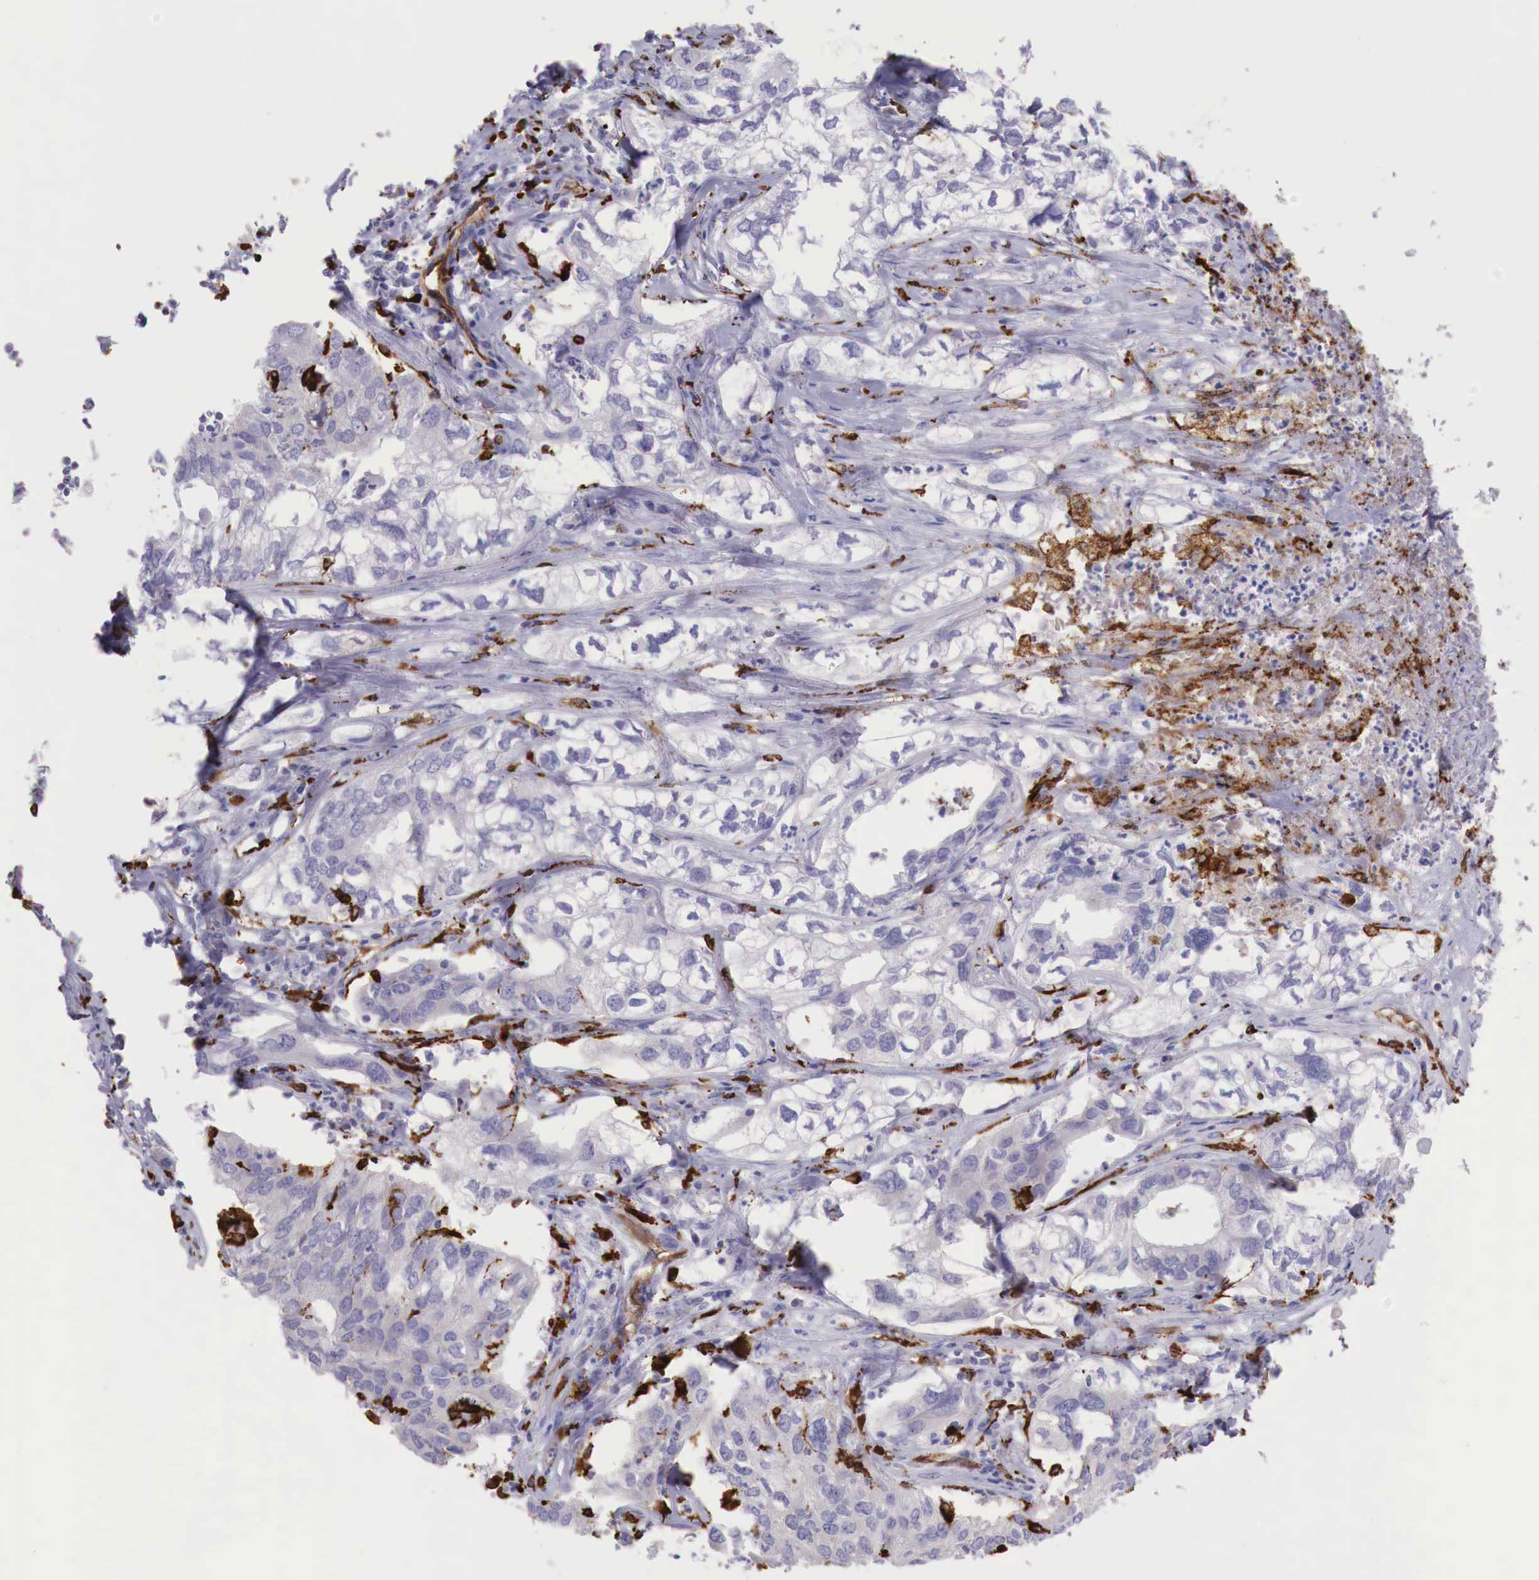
{"staining": {"intensity": "negative", "quantity": "none", "location": "none"}, "tissue": "lung cancer", "cell_type": "Tumor cells", "image_type": "cancer", "snomed": [{"axis": "morphology", "description": "Adenocarcinoma, NOS"}, {"axis": "topography", "description": "Lung"}], "caption": "Tumor cells are negative for brown protein staining in lung cancer (adenocarcinoma).", "gene": "MSR1", "patient": {"sex": "male", "age": 48}}